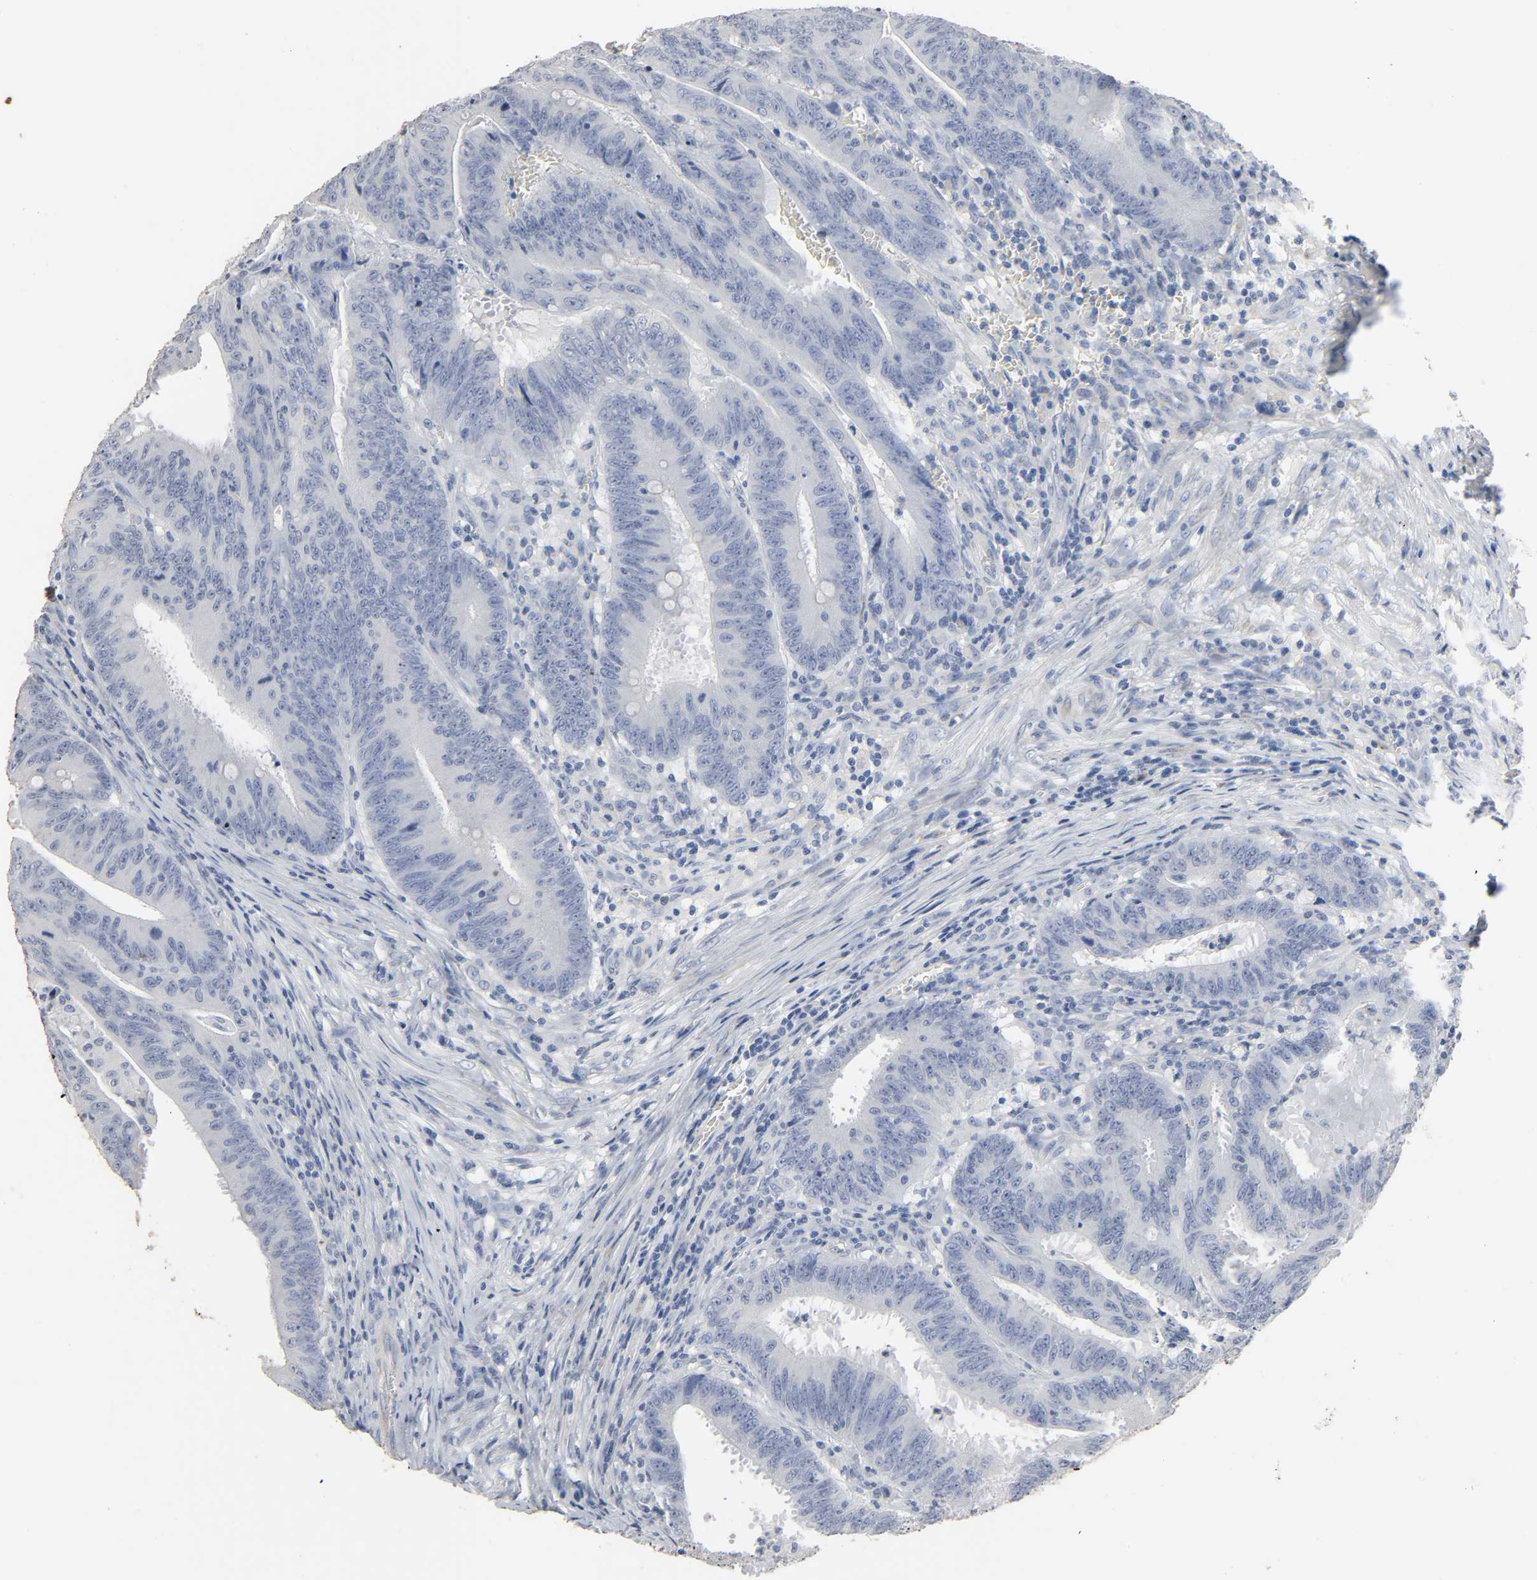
{"staining": {"intensity": "negative", "quantity": "none", "location": "none"}, "tissue": "colorectal cancer", "cell_type": "Tumor cells", "image_type": "cancer", "snomed": [{"axis": "morphology", "description": "Adenocarcinoma, NOS"}, {"axis": "topography", "description": "Colon"}], "caption": "The image shows no significant staining in tumor cells of adenocarcinoma (colorectal).", "gene": "FBLN5", "patient": {"sex": "male", "age": 45}}